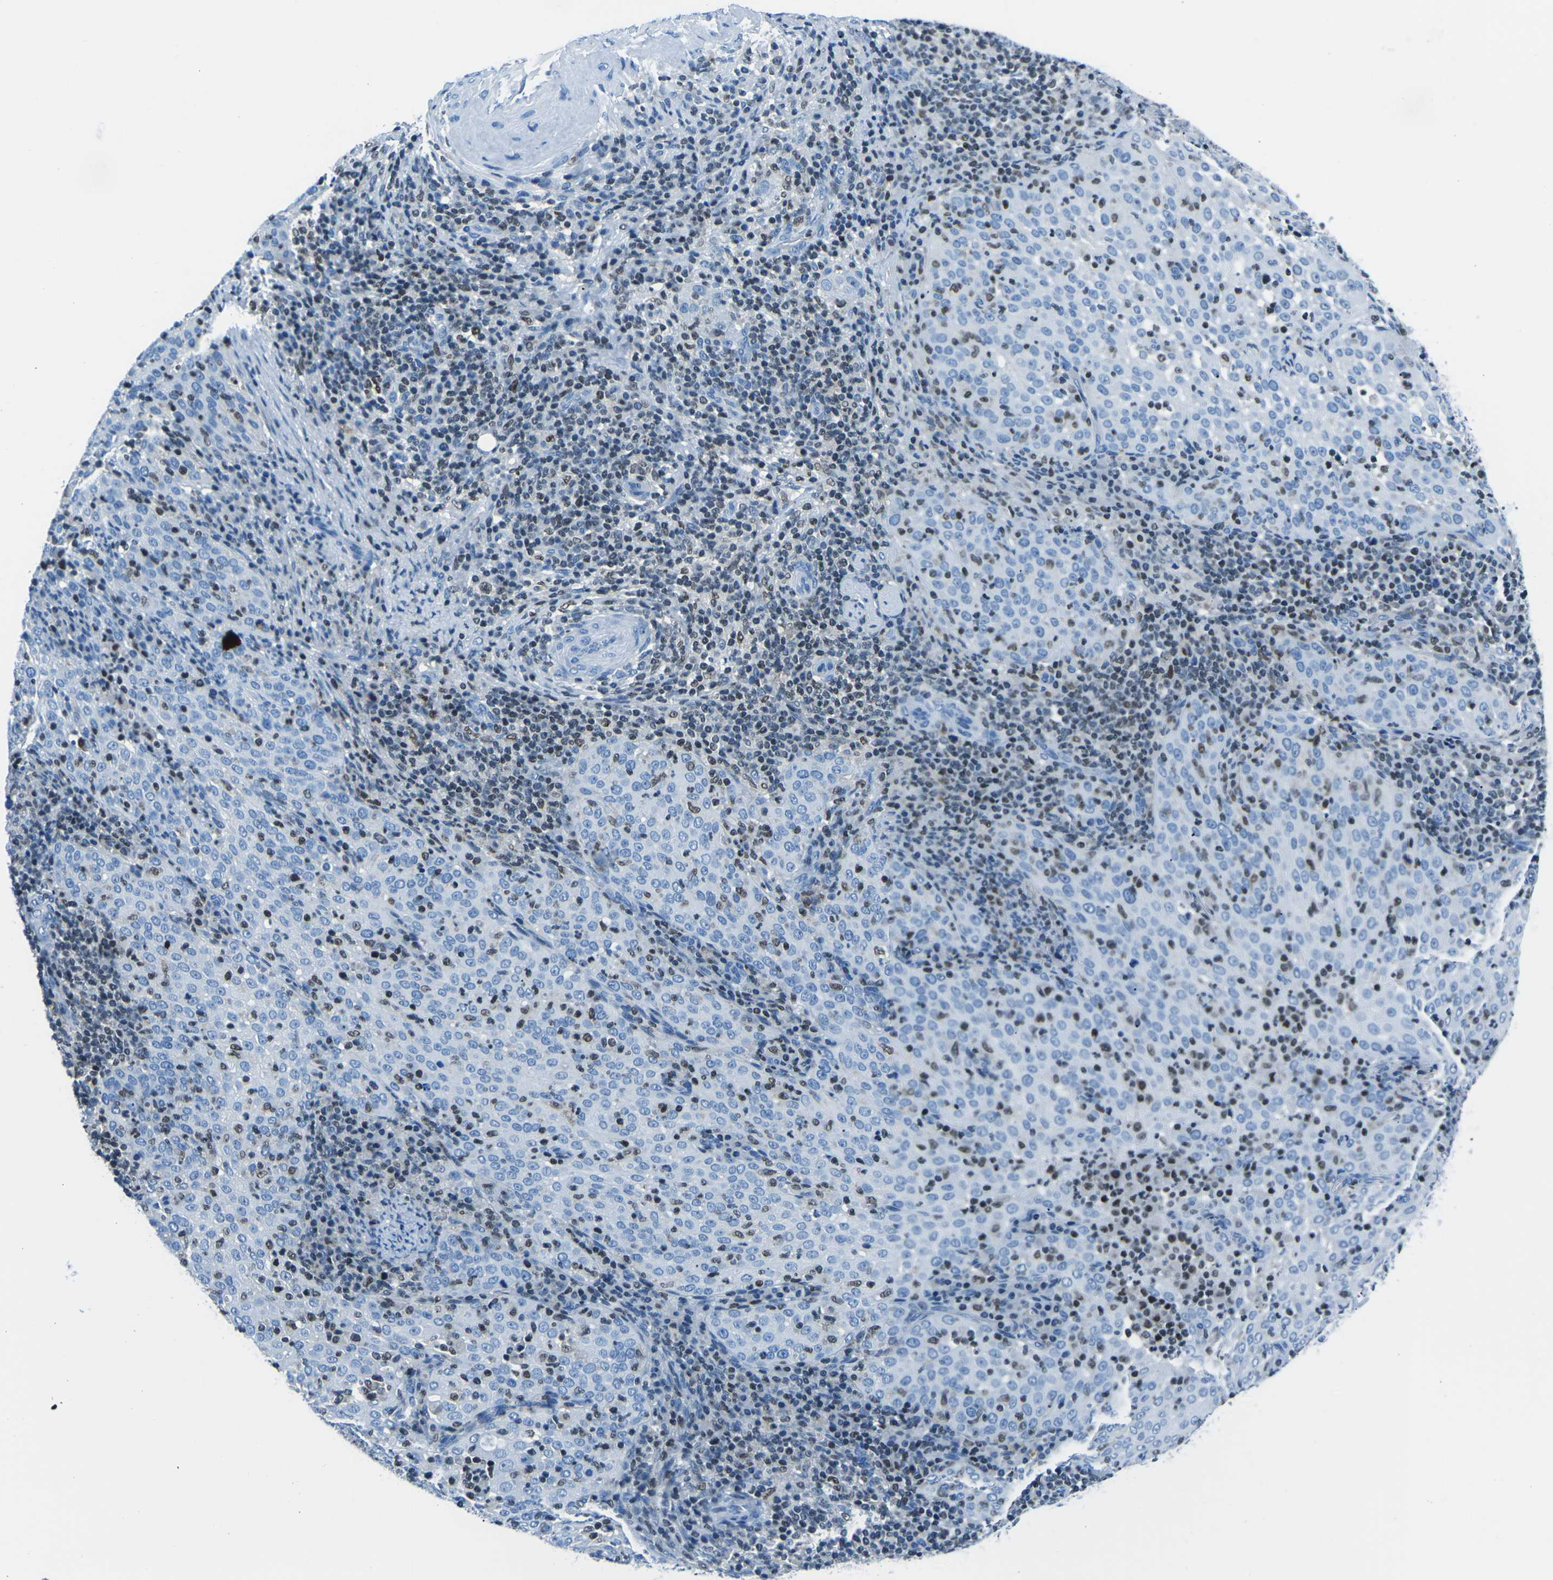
{"staining": {"intensity": "negative", "quantity": "none", "location": "none"}, "tissue": "cervical cancer", "cell_type": "Tumor cells", "image_type": "cancer", "snomed": [{"axis": "morphology", "description": "Squamous cell carcinoma, NOS"}, {"axis": "topography", "description": "Cervix"}], "caption": "IHC of human cervical cancer (squamous cell carcinoma) shows no positivity in tumor cells.", "gene": "CELF2", "patient": {"sex": "female", "age": 51}}